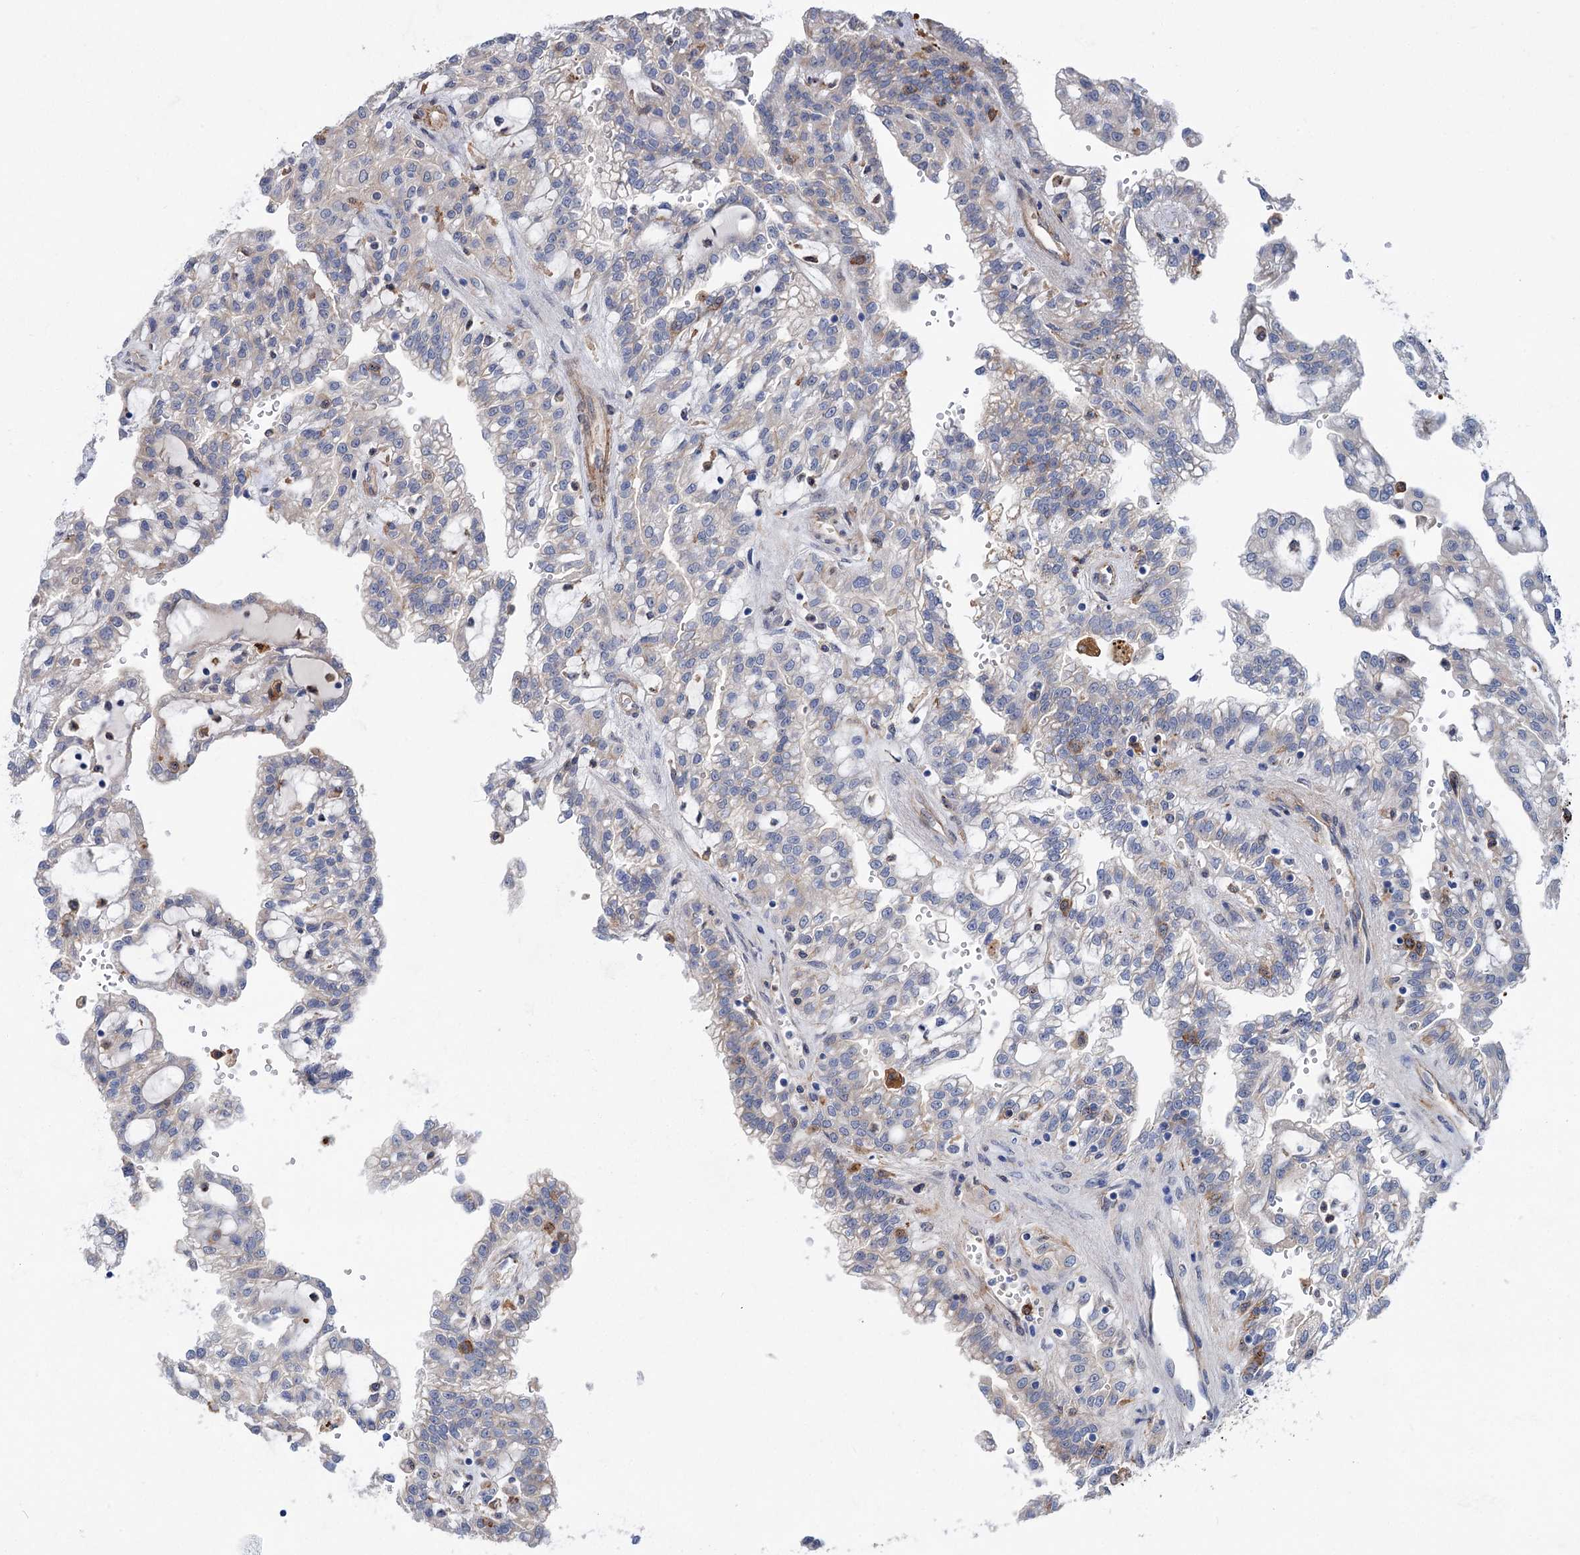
{"staining": {"intensity": "negative", "quantity": "none", "location": "none"}, "tissue": "renal cancer", "cell_type": "Tumor cells", "image_type": "cancer", "snomed": [{"axis": "morphology", "description": "Adenocarcinoma, NOS"}, {"axis": "topography", "description": "Kidney"}], "caption": "Immunohistochemical staining of human renal cancer (adenocarcinoma) demonstrates no significant staining in tumor cells. (DAB immunohistochemistry with hematoxylin counter stain).", "gene": "TMTC3", "patient": {"sex": "male", "age": 63}}